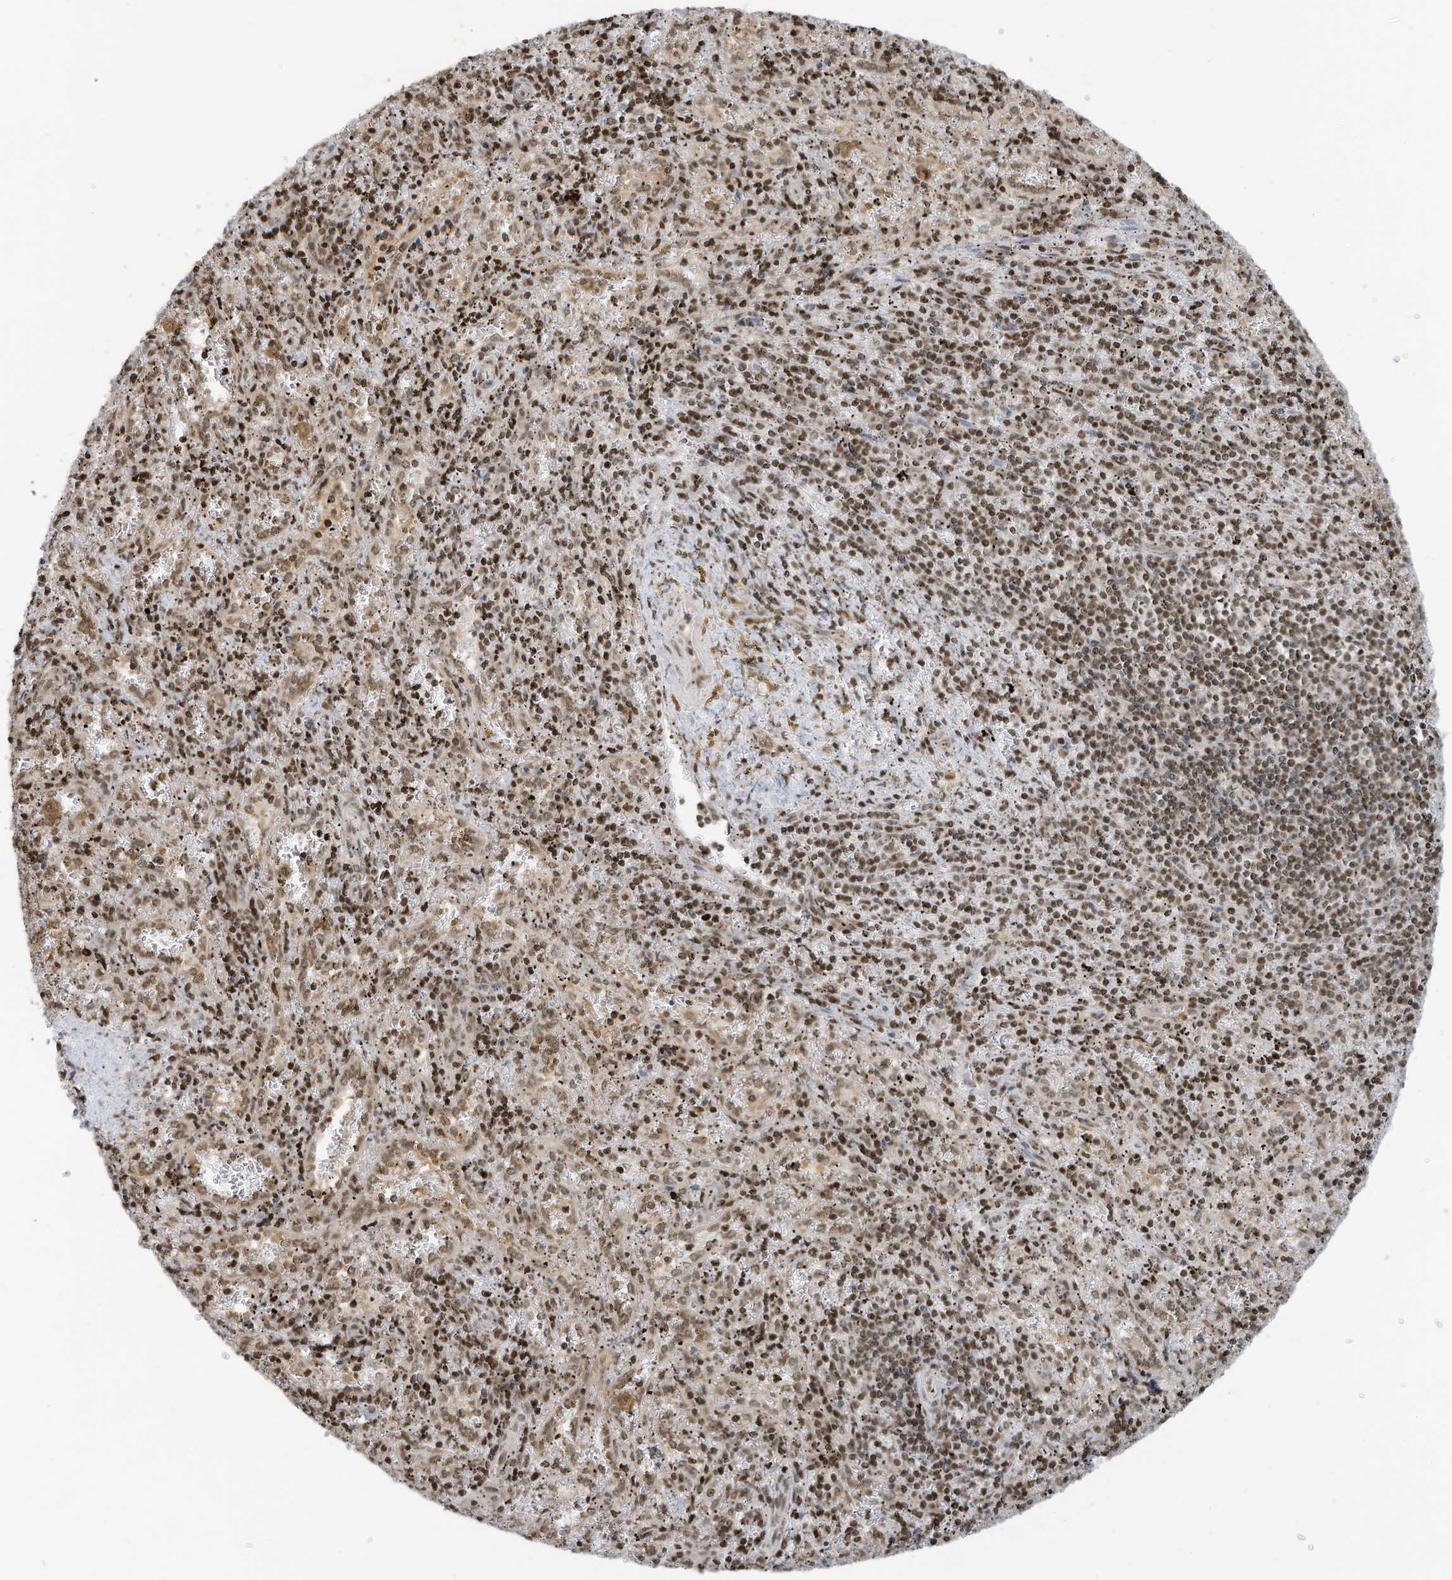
{"staining": {"intensity": "strong", "quantity": ">75%", "location": "nuclear"}, "tissue": "spleen", "cell_type": "Cells in red pulp", "image_type": "normal", "snomed": [{"axis": "morphology", "description": "Normal tissue, NOS"}, {"axis": "topography", "description": "Spleen"}], "caption": "Strong nuclear protein staining is appreciated in about >75% of cells in red pulp in spleen. Nuclei are stained in blue.", "gene": "ADI1", "patient": {"sex": "male", "age": 11}}